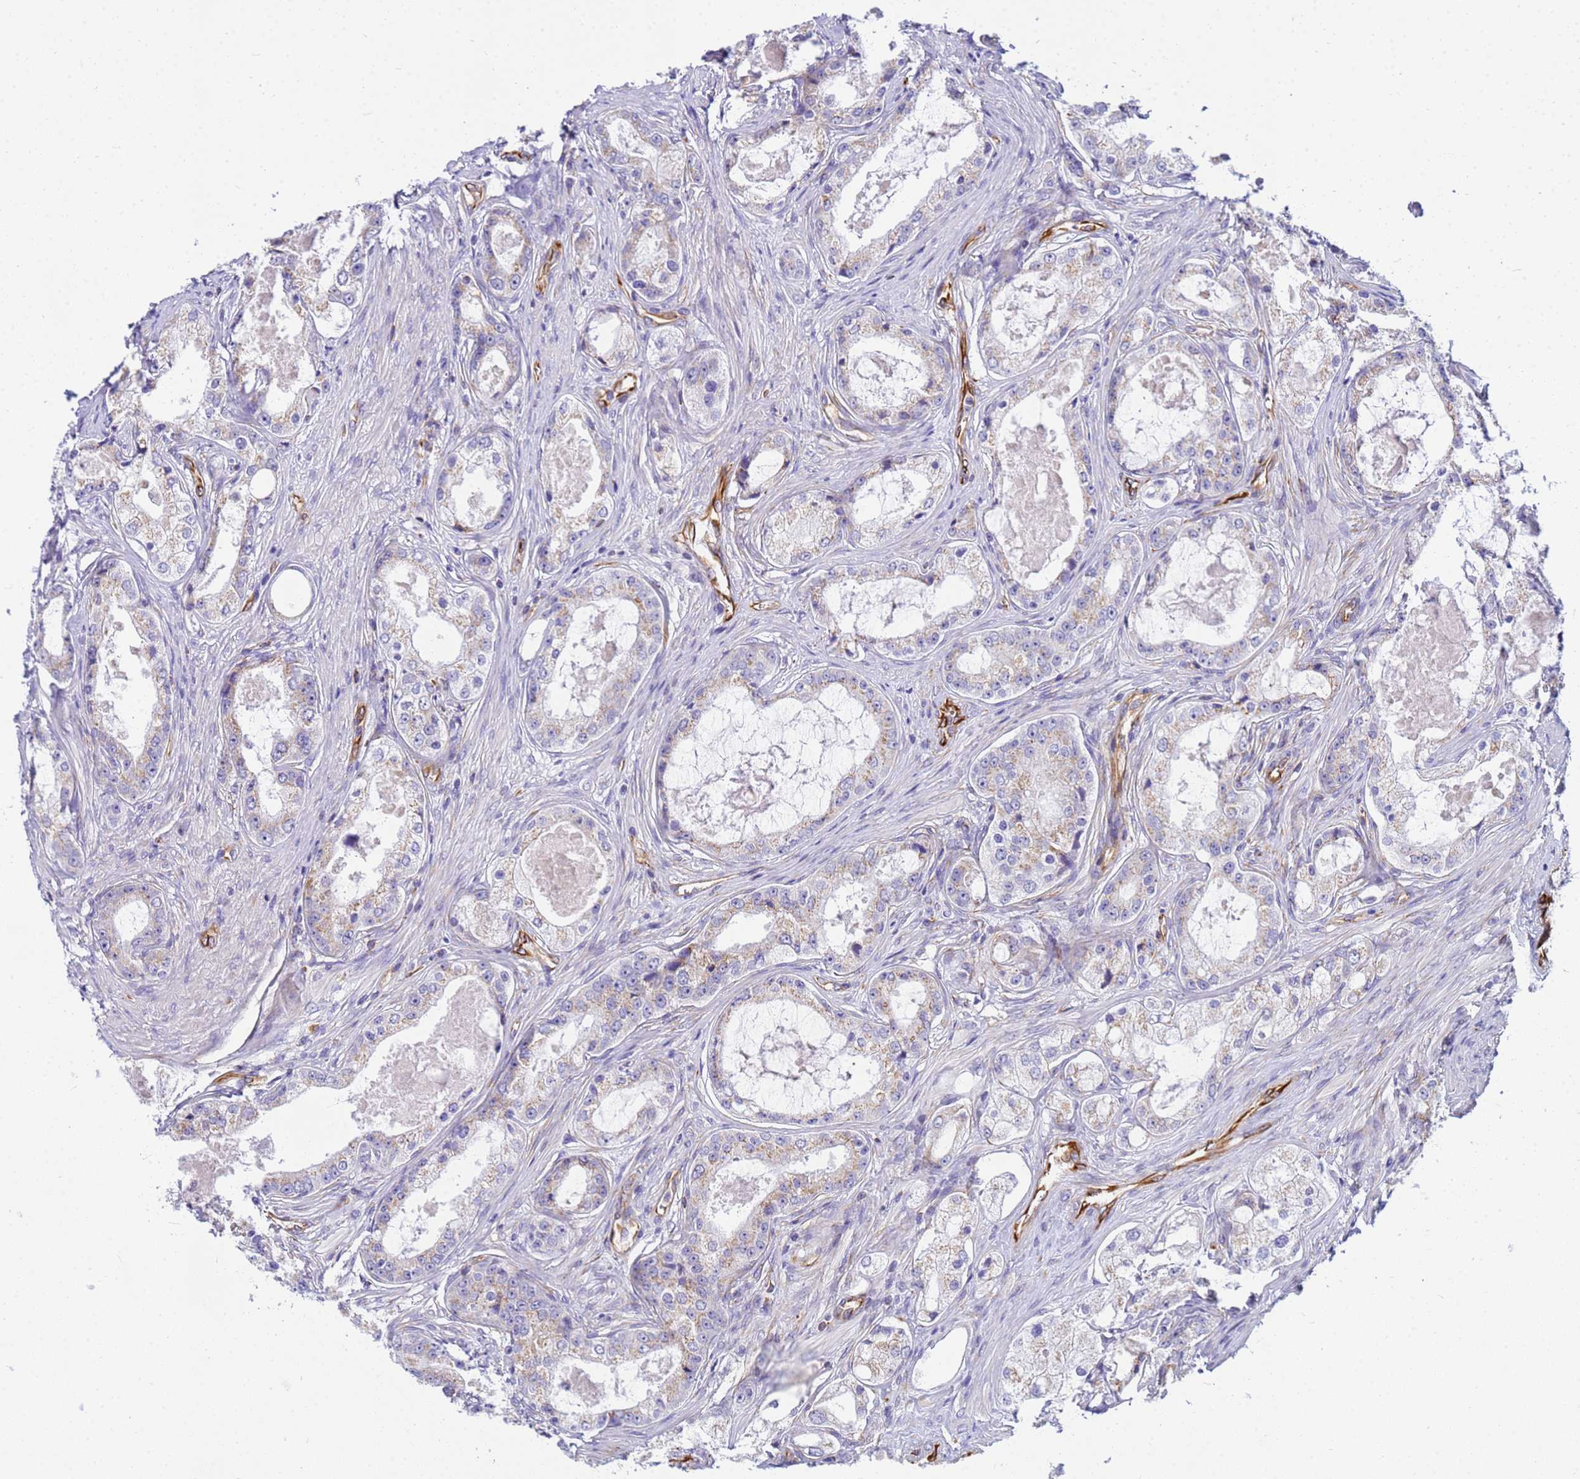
{"staining": {"intensity": "negative", "quantity": "none", "location": "none"}, "tissue": "prostate cancer", "cell_type": "Tumor cells", "image_type": "cancer", "snomed": [{"axis": "morphology", "description": "Adenocarcinoma, Low grade"}, {"axis": "topography", "description": "Prostate"}], "caption": "Image shows no protein staining in tumor cells of prostate cancer (adenocarcinoma (low-grade)) tissue.", "gene": "UBXN2B", "patient": {"sex": "male", "age": 68}}